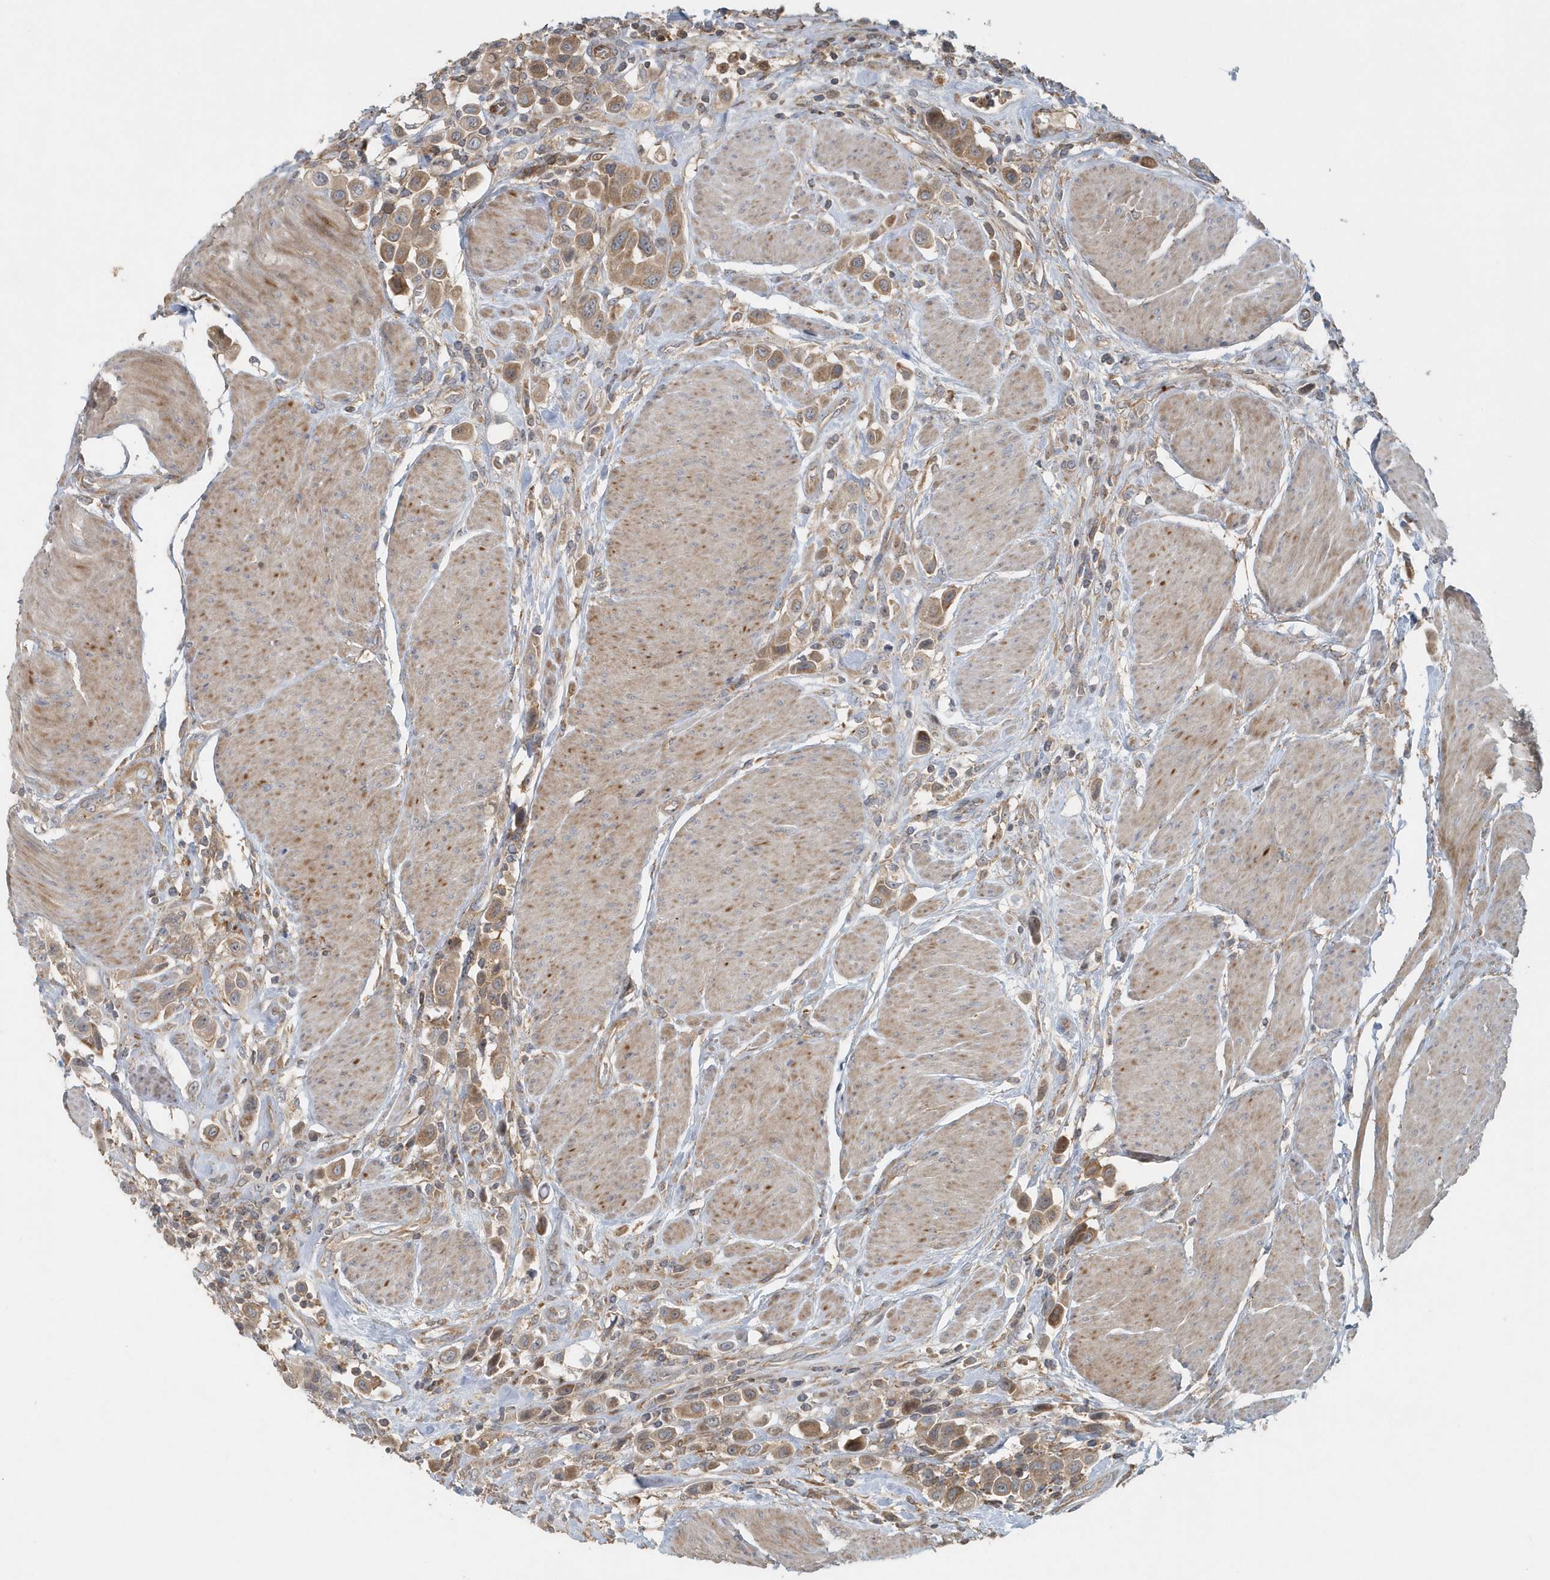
{"staining": {"intensity": "moderate", "quantity": ">75%", "location": "cytoplasmic/membranous"}, "tissue": "urothelial cancer", "cell_type": "Tumor cells", "image_type": "cancer", "snomed": [{"axis": "morphology", "description": "Urothelial carcinoma, High grade"}, {"axis": "topography", "description": "Urinary bladder"}], "caption": "Immunohistochemistry photomicrograph of neoplastic tissue: urothelial cancer stained using immunohistochemistry reveals medium levels of moderate protein expression localized specifically in the cytoplasmic/membranous of tumor cells, appearing as a cytoplasmic/membranous brown color.", "gene": "MMUT", "patient": {"sex": "male", "age": 50}}